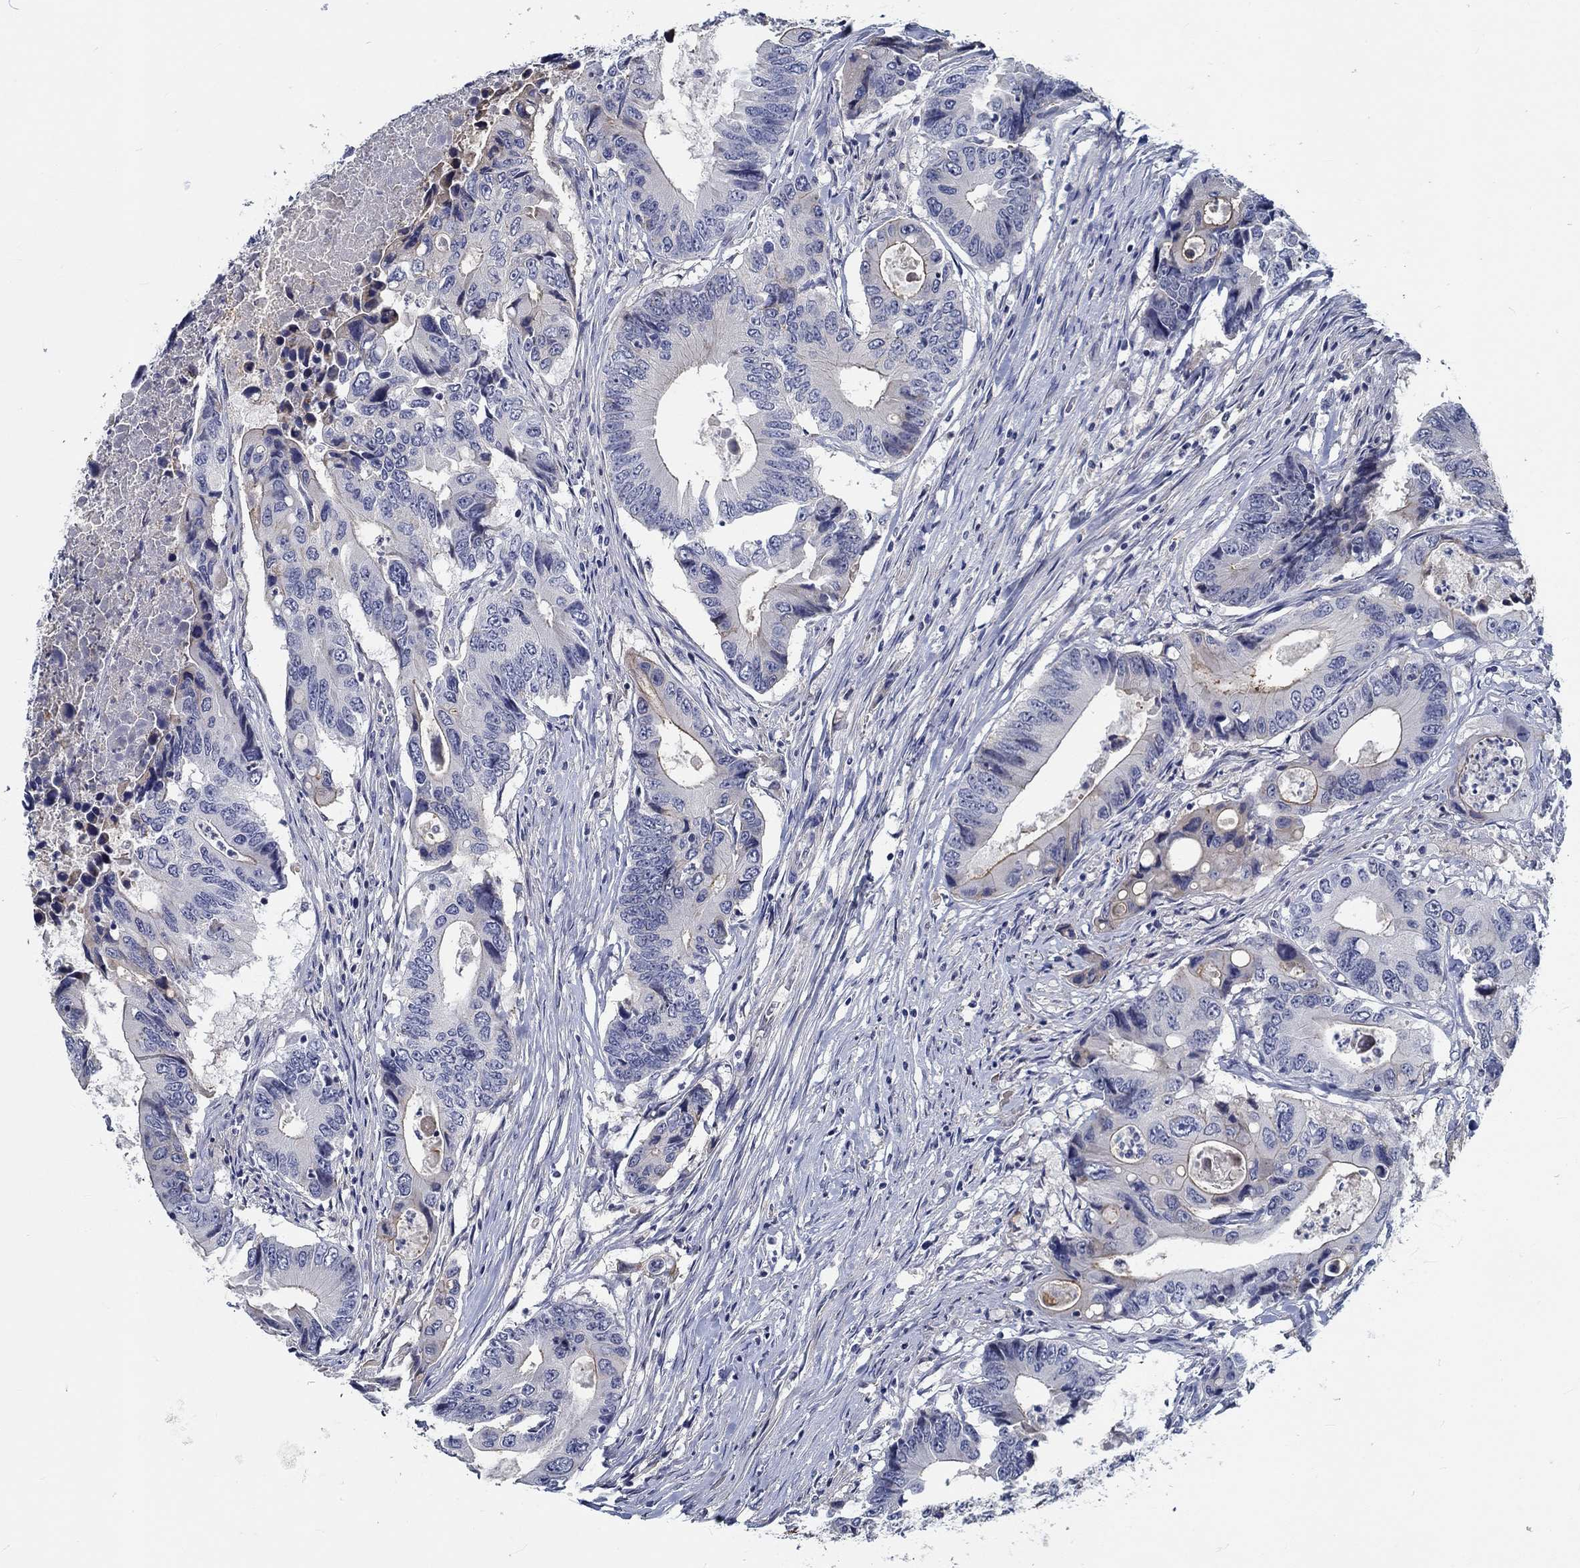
{"staining": {"intensity": "weak", "quantity": "<25%", "location": "cytoplasmic/membranous"}, "tissue": "colorectal cancer", "cell_type": "Tumor cells", "image_type": "cancer", "snomed": [{"axis": "morphology", "description": "Adenocarcinoma, NOS"}, {"axis": "topography", "description": "Colon"}], "caption": "Immunohistochemistry (IHC) of colorectal cancer (adenocarcinoma) demonstrates no positivity in tumor cells. Nuclei are stained in blue.", "gene": "MYBPC1", "patient": {"sex": "female", "age": 90}}